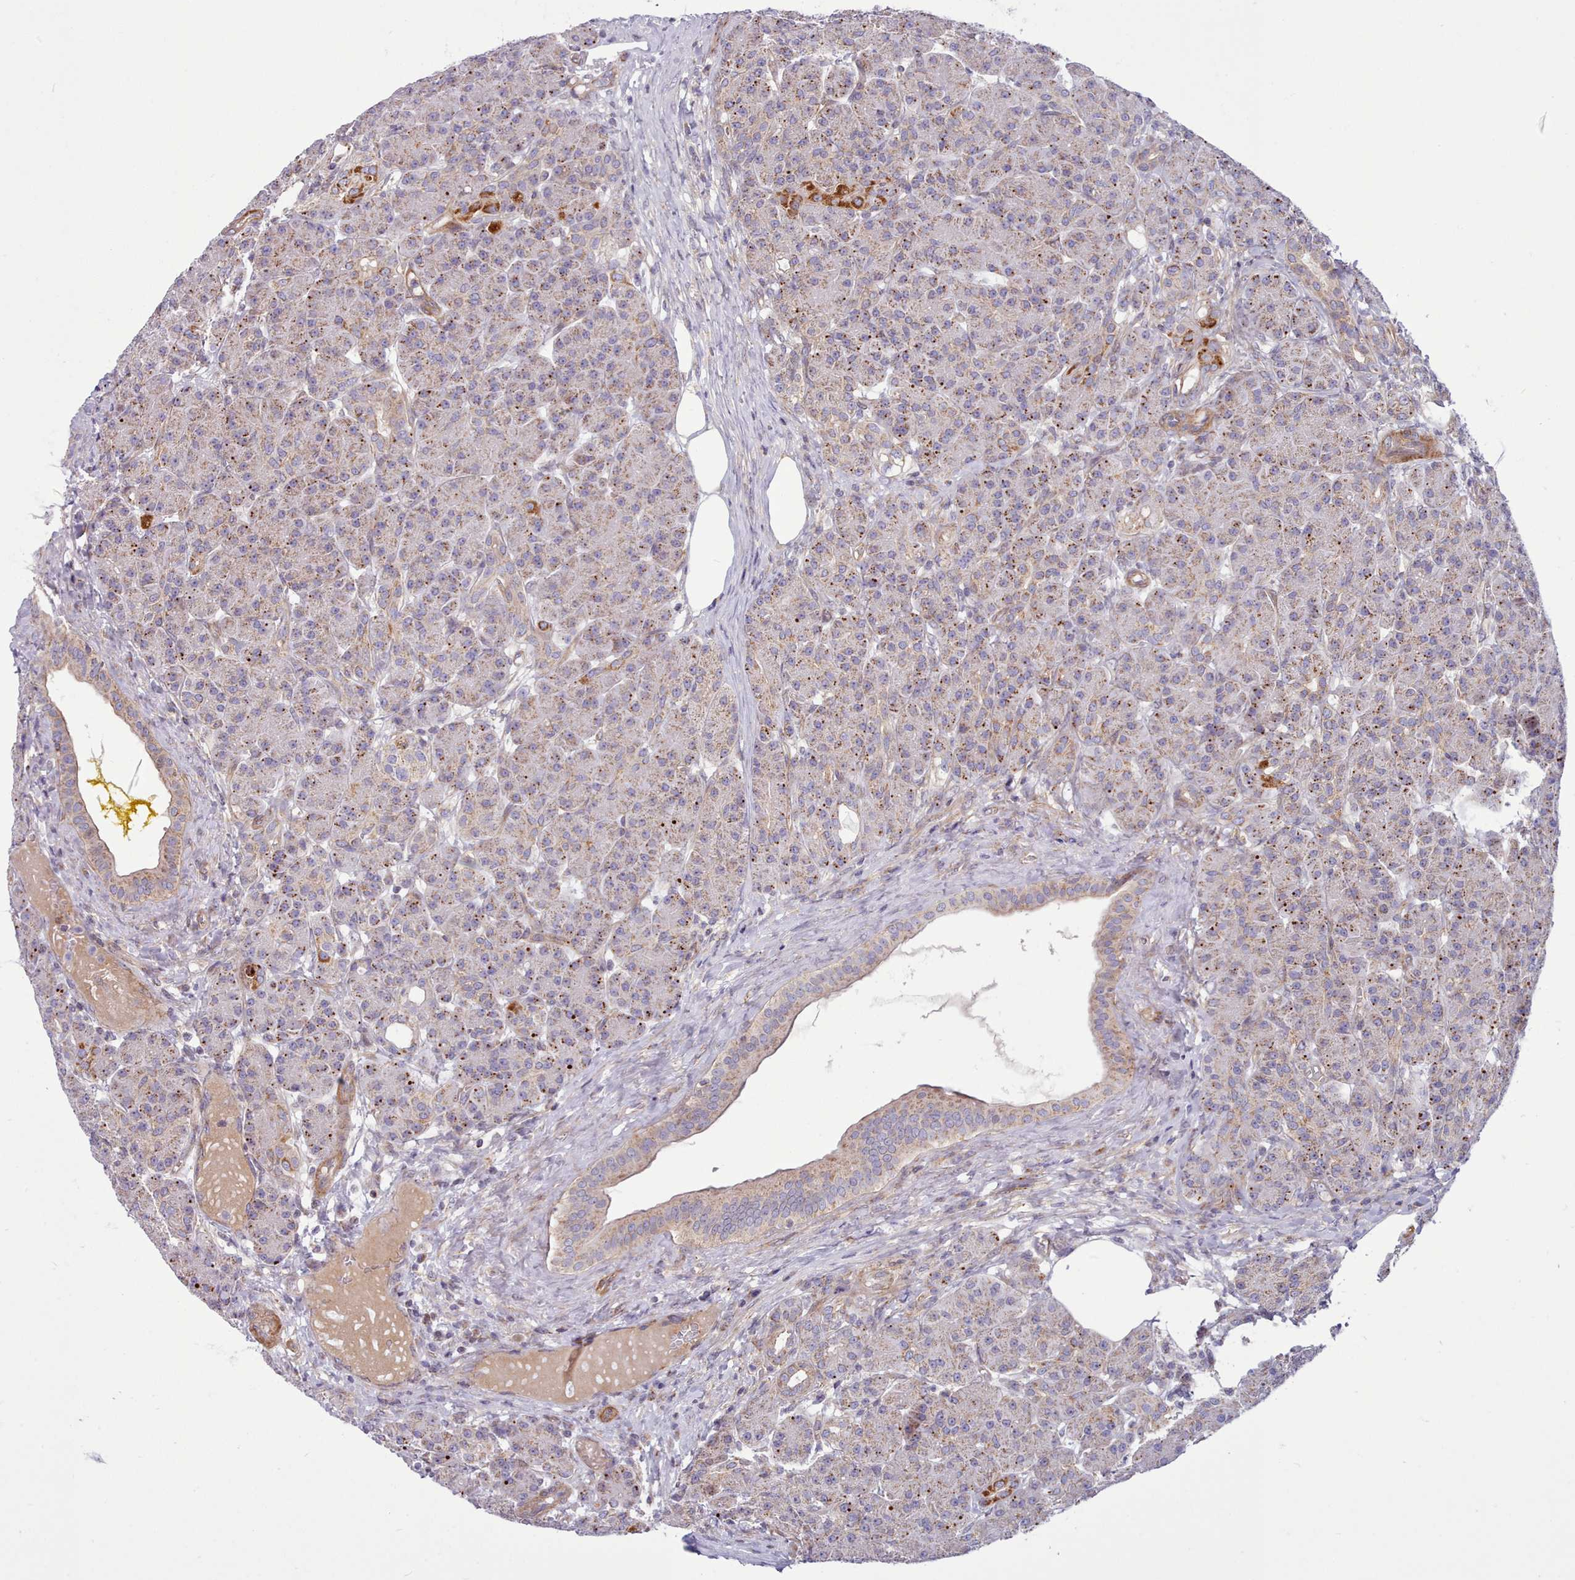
{"staining": {"intensity": "moderate", "quantity": "25%-75%", "location": "cytoplasmic/membranous"}, "tissue": "pancreas", "cell_type": "Exocrine glandular cells", "image_type": "normal", "snomed": [{"axis": "morphology", "description": "Normal tissue, NOS"}, {"axis": "topography", "description": "Pancreas"}], "caption": "Immunohistochemistry image of benign pancreas: pancreas stained using immunohistochemistry reveals medium levels of moderate protein expression localized specifically in the cytoplasmic/membranous of exocrine glandular cells, appearing as a cytoplasmic/membranous brown color.", "gene": "MRPL21", "patient": {"sex": "male", "age": 63}}